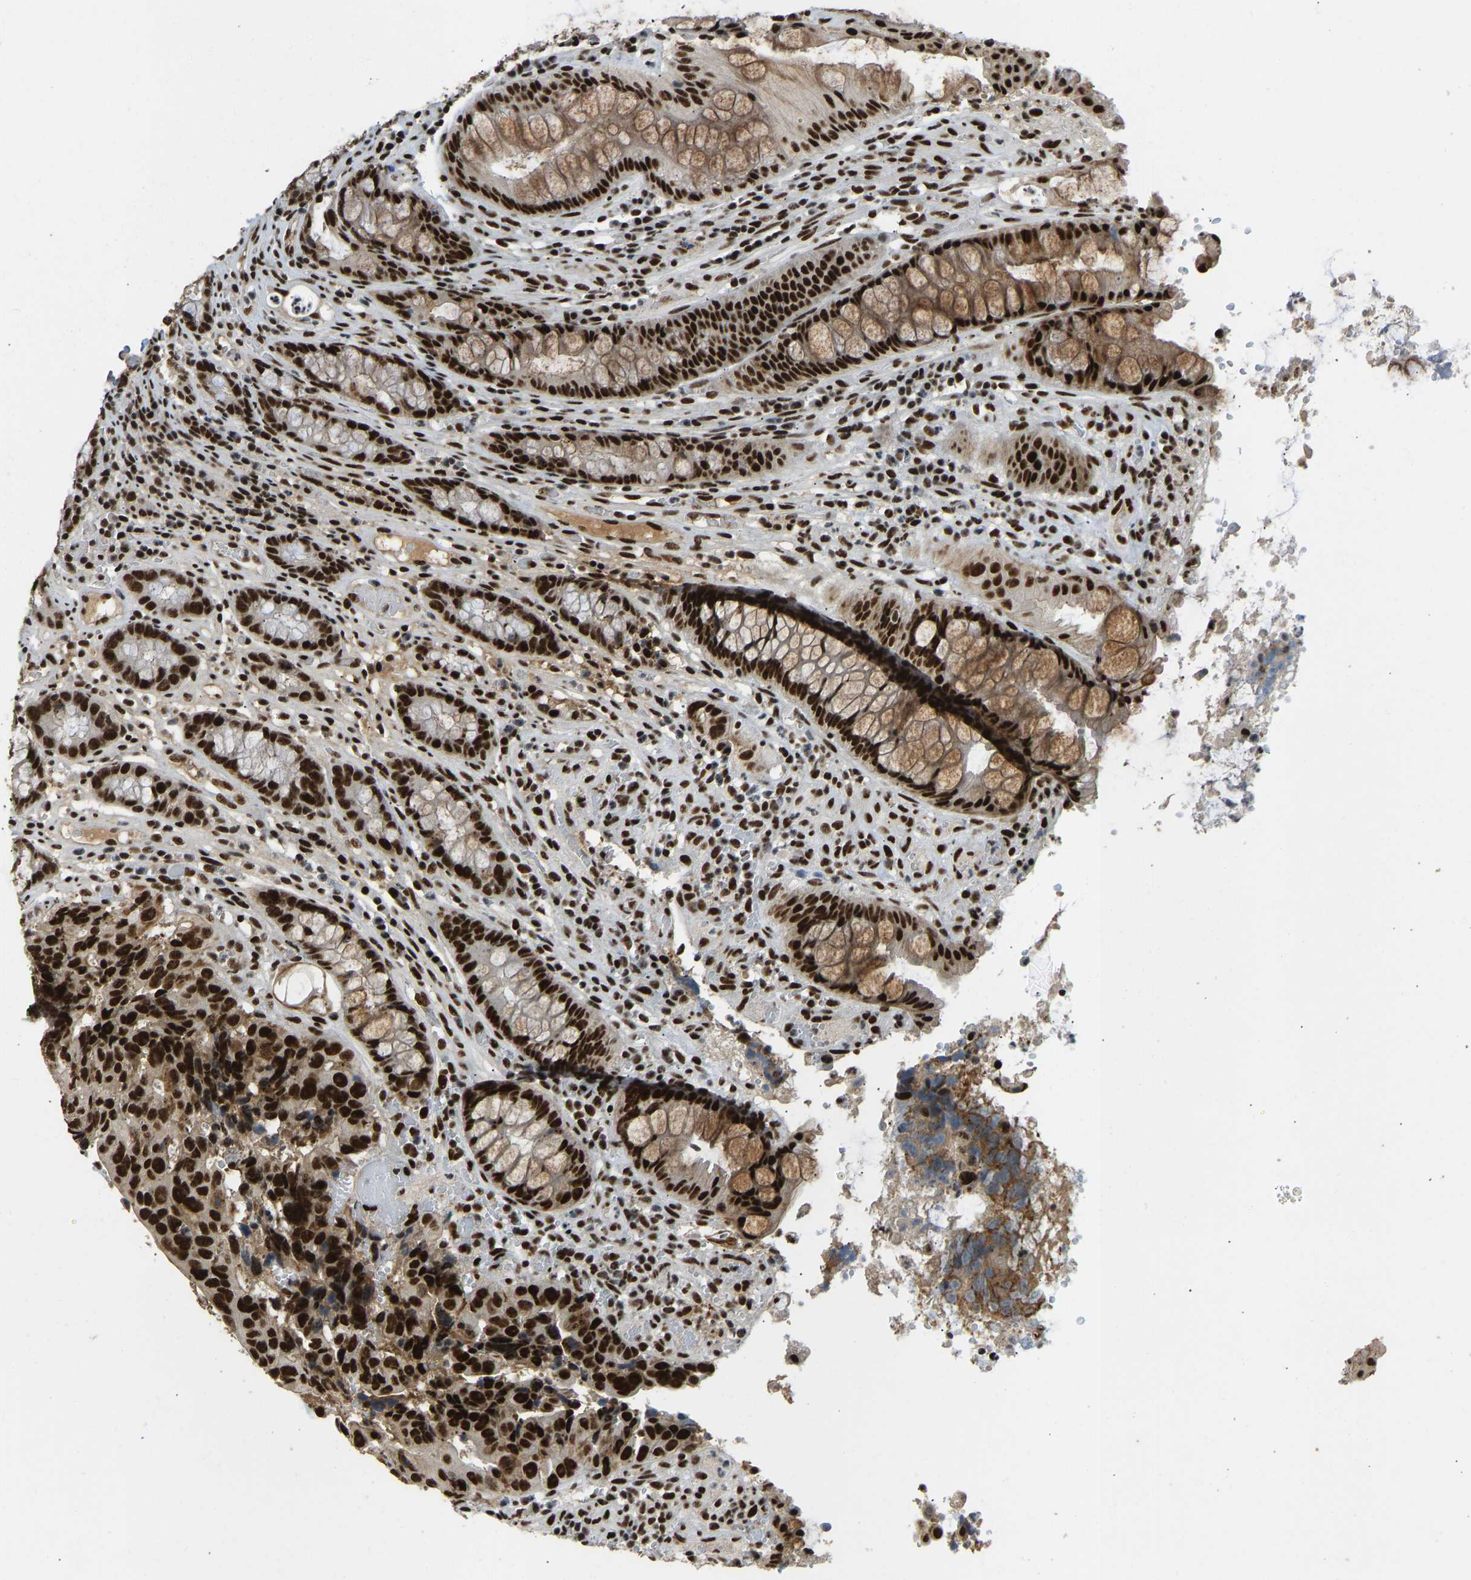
{"staining": {"intensity": "strong", "quantity": ">75%", "location": "cytoplasmic/membranous,nuclear"}, "tissue": "colorectal cancer", "cell_type": "Tumor cells", "image_type": "cancer", "snomed": [{"axis": "morphology", "description": "Adenocarcinoma, NOS"}, {"axis": "topography", "description": "Colon"}], "caption": "Adenocarcinoma (colorectal) stained with IHC reveals strong cytoplasmic/membranous and nuclear staining in approximately >75% of tumor cells.", "gene": "FOXK1", "patient": {"sex": "female", "age": 57}}